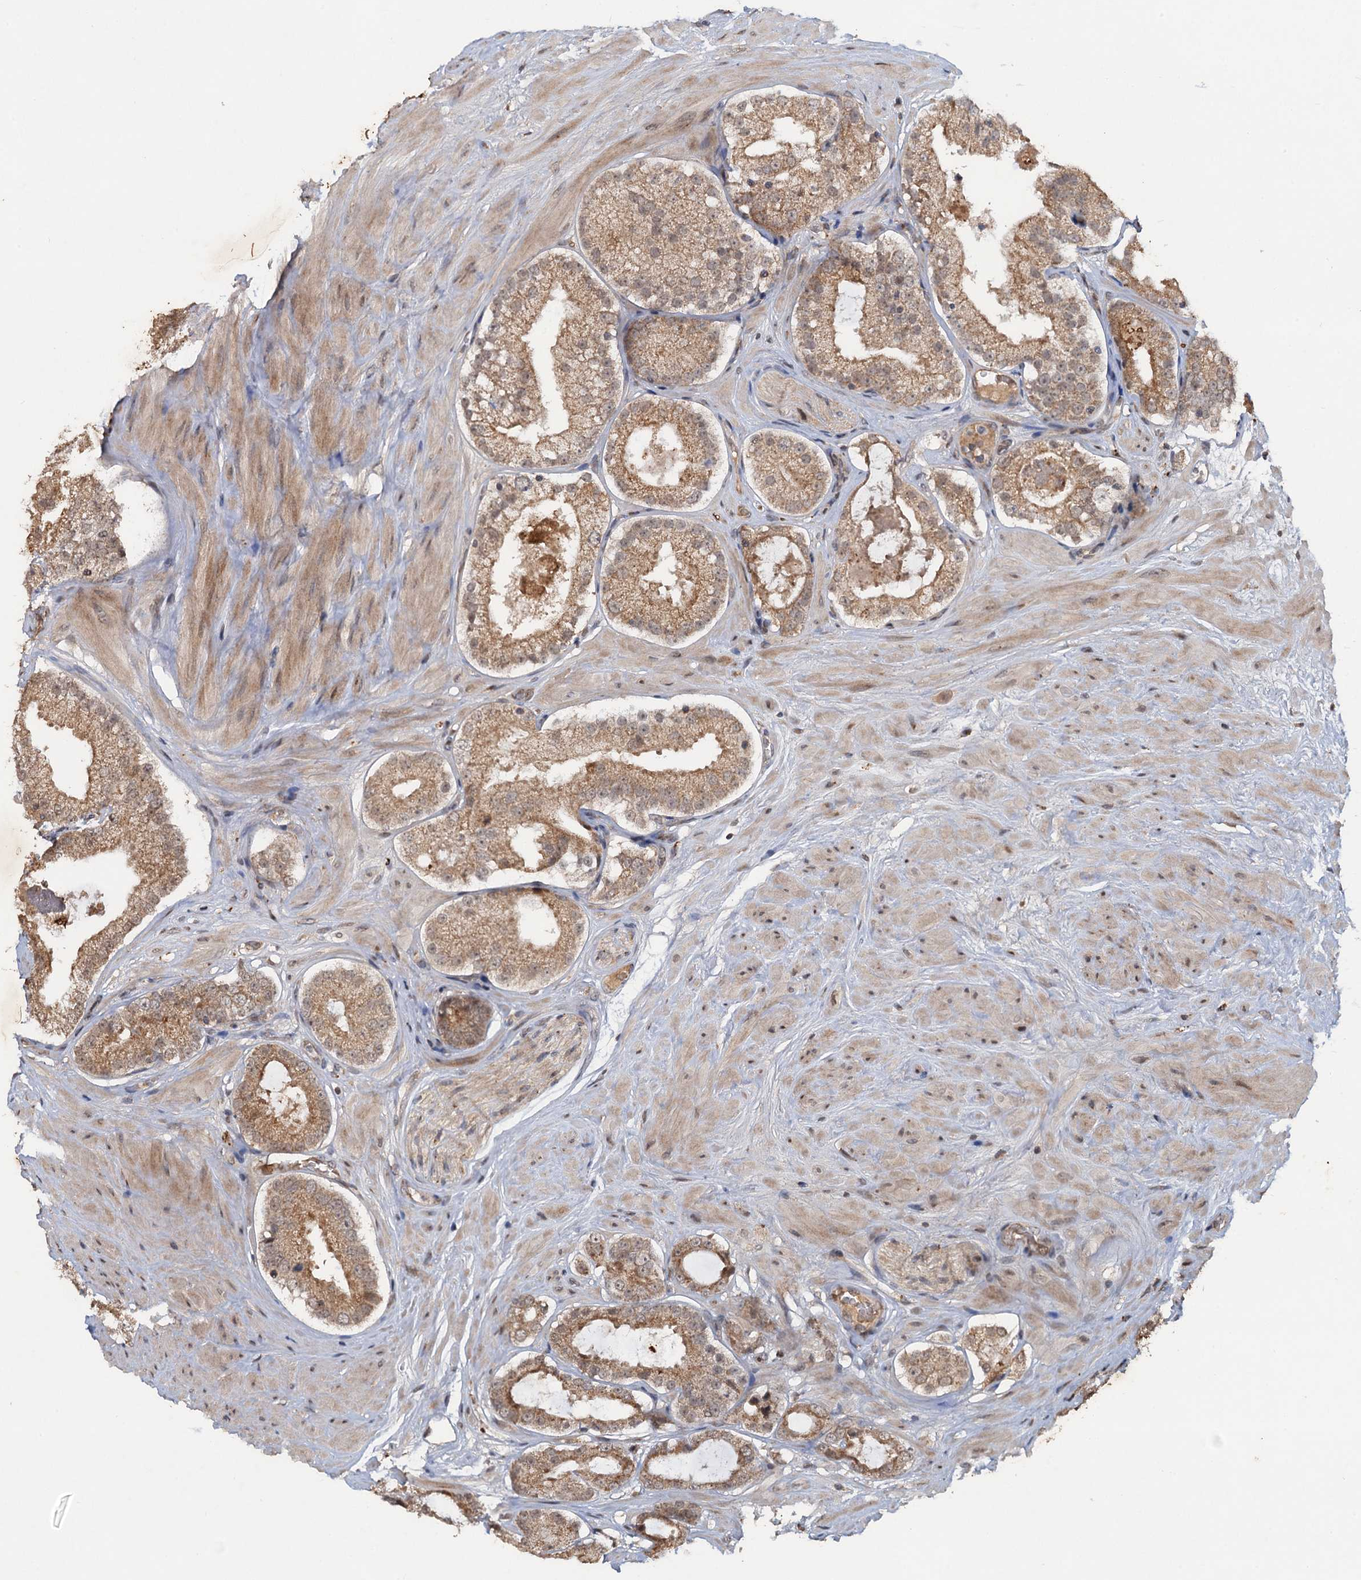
{"staining": {"intensity": "moderate", "quantity": ">75%", "location": "cytoplasmic/membranous"}, "tissue": "prostate cancer", "cell_type": "Tumor cells", "image_type": "cancer", "snomed": [{"axis": "morphology", "description": "Adenocarcinoma, High grade"}, {"axis": "topography", "description": "Prostate"}], "caption": "DAB immunohistochemical staining of human prostate cancer (adenocarcinoma (high-grade)) exhibits moderate cytoplasmic/membranous protein expression in approximately >75% of tumor cells. The protein is shown in brown color, while the nuclei are stained blue.", "gene": "REP15", "patient": {"sex": "male", "age": 65}}